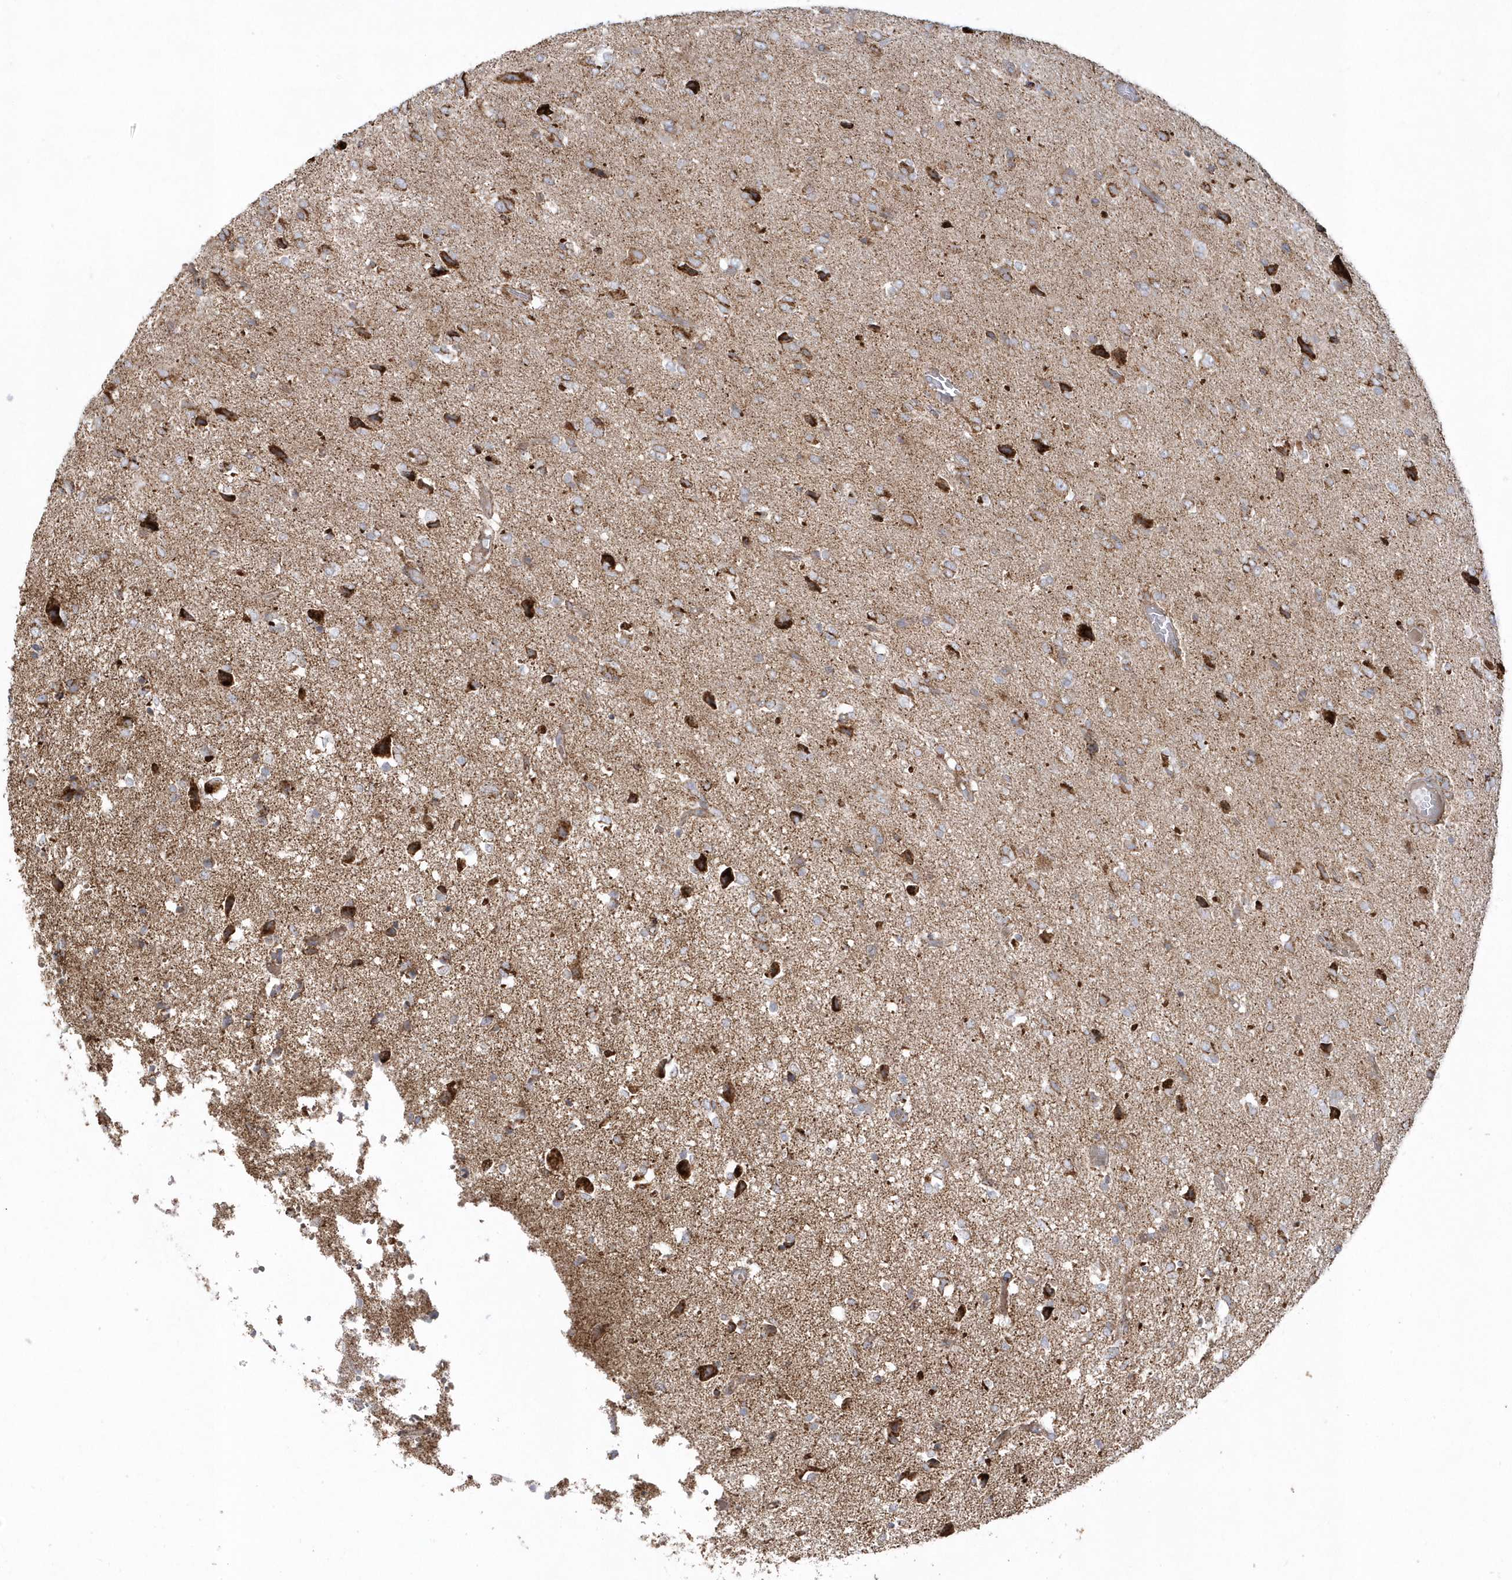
{"staining": {"intensity": "moderate", "quantity": ">75%", "location": "cytoplasmic/membranous"}, "tissue": "glioma", "cell_type": "Tumor cells", "image_type": "cancer", "snomed": [{"axis": "morphology", "description": "Glioma, malignant, High grade"}, {"axis": "topography", "description": "Brain"}], "caption": "A photomicrograph of human glioma stained for a protein reveals moderate cytoplasmic/membranous brown staining in tumor cells.", "gene": "SH3BP2", "patient": {"sex": "female", "age": 59}}